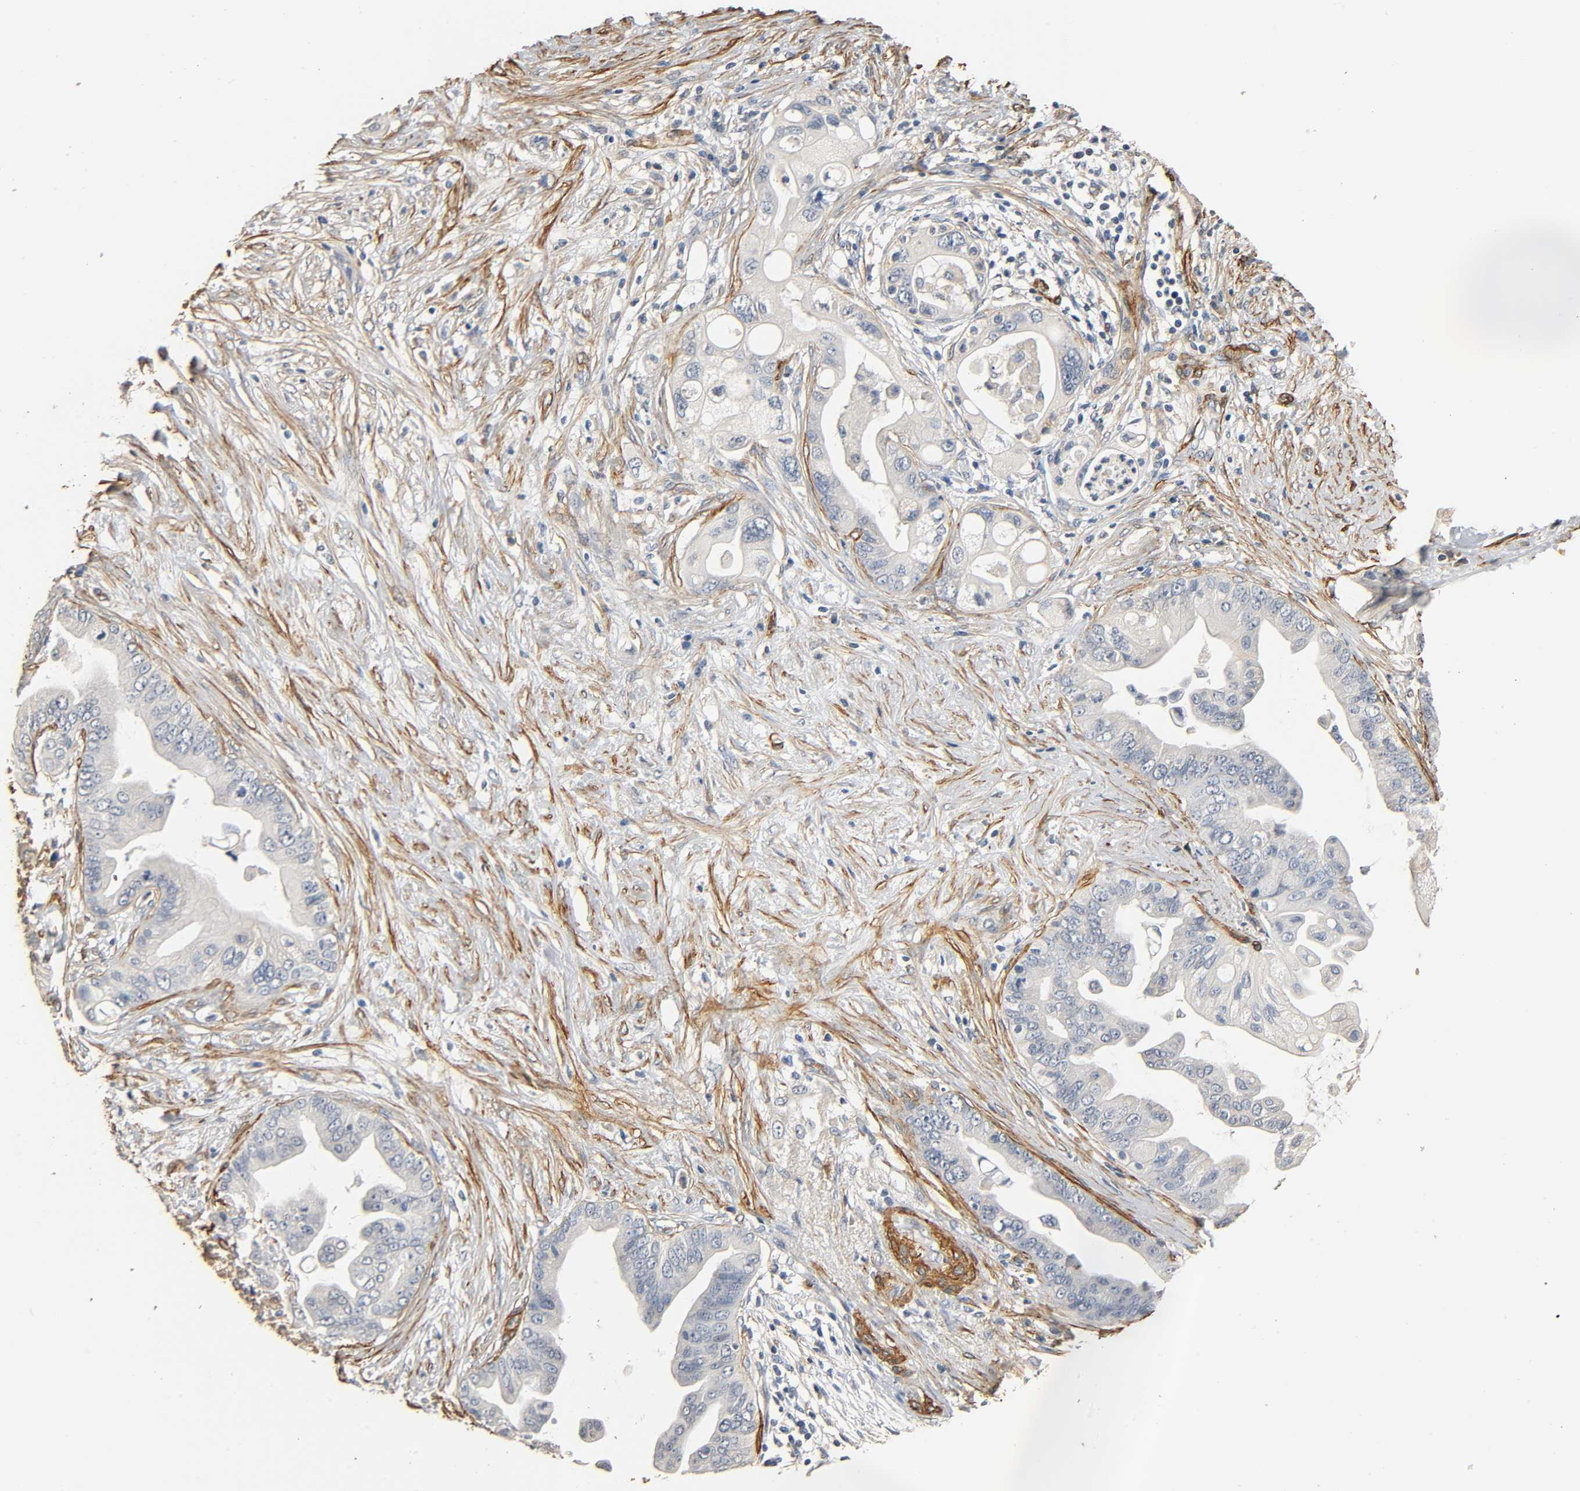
{"staining": {"intensity": "negative", "quantity": "none", "location": "none"}, "tissue": "pancreatic cancer", "cell_type": "Tumor cells", "image_type": "cancer", "snomed": [{"axis": "morphology", "description": "Adenocarcinoma, NOS"}, {"axis": "topography", "description": "Pancreas"}], "caption": "Pancreatic cancer was stained to show a protein in brown. There is no significant expression in tumor cells.", "gene": "GSTA3", "patient": {"sex": "female", "age": 75}}